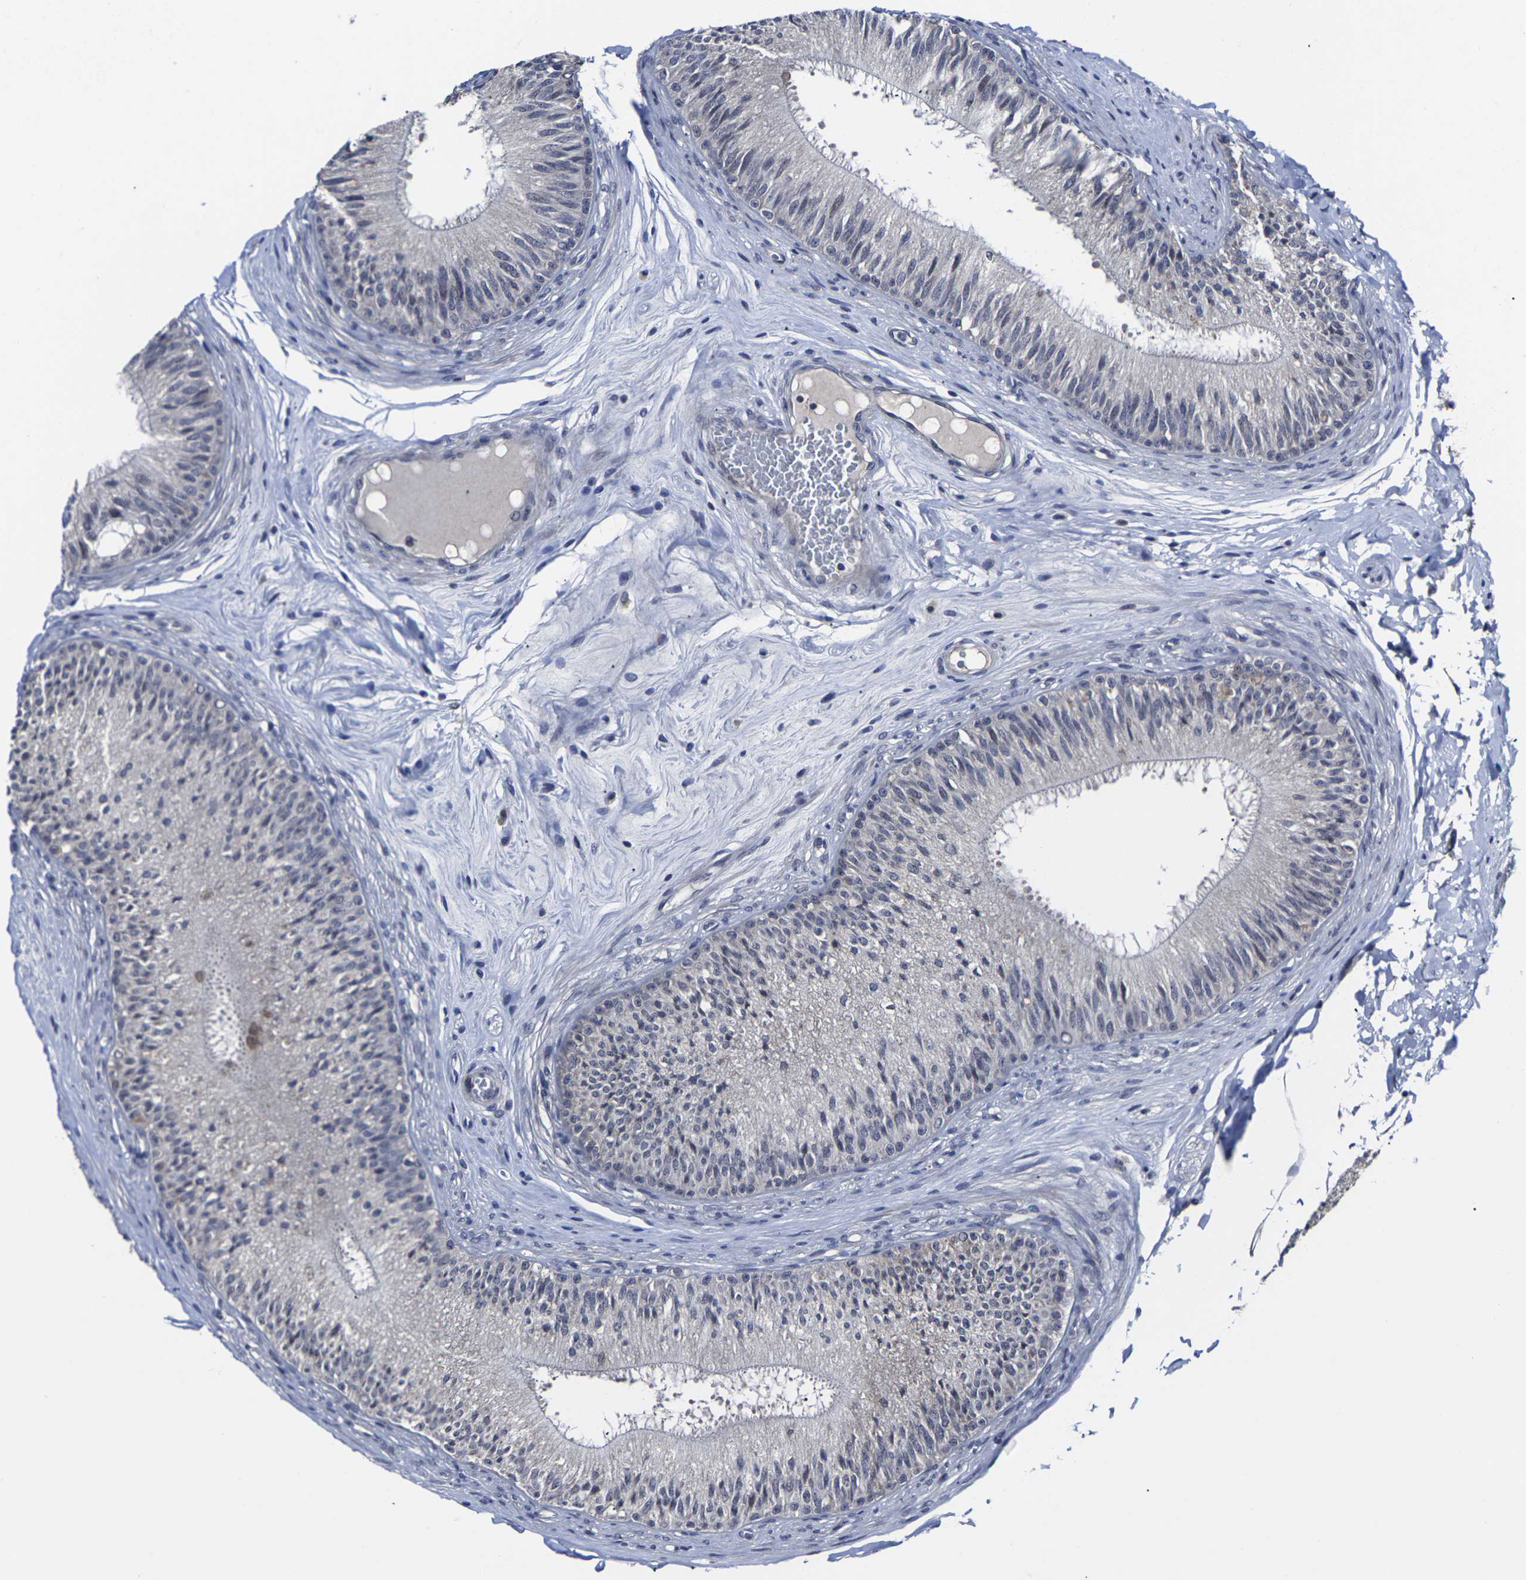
{"staining": {"intensity": "negative", "quantity": "none", "location": "none"}, "tissue": "epididymis", "cell_type": "Glandular cells", "image_type": "normal", "snomed": [{"axis": "morphology", "description": "Normal tissue, NOS"}, {"axis": "topography", "description": "Testis"}, {"axis": "topography", "description": "Epididymis"}], "caption": "This micrograph is of benign epididymis stained with immunohistochemistry (IHC) to label a protein in brown with the nuclei are counter-stained blue. There is no expression in glandular cells.", "gene": "MSANTD4", "patient": {"sex": "male", "age": 36}}